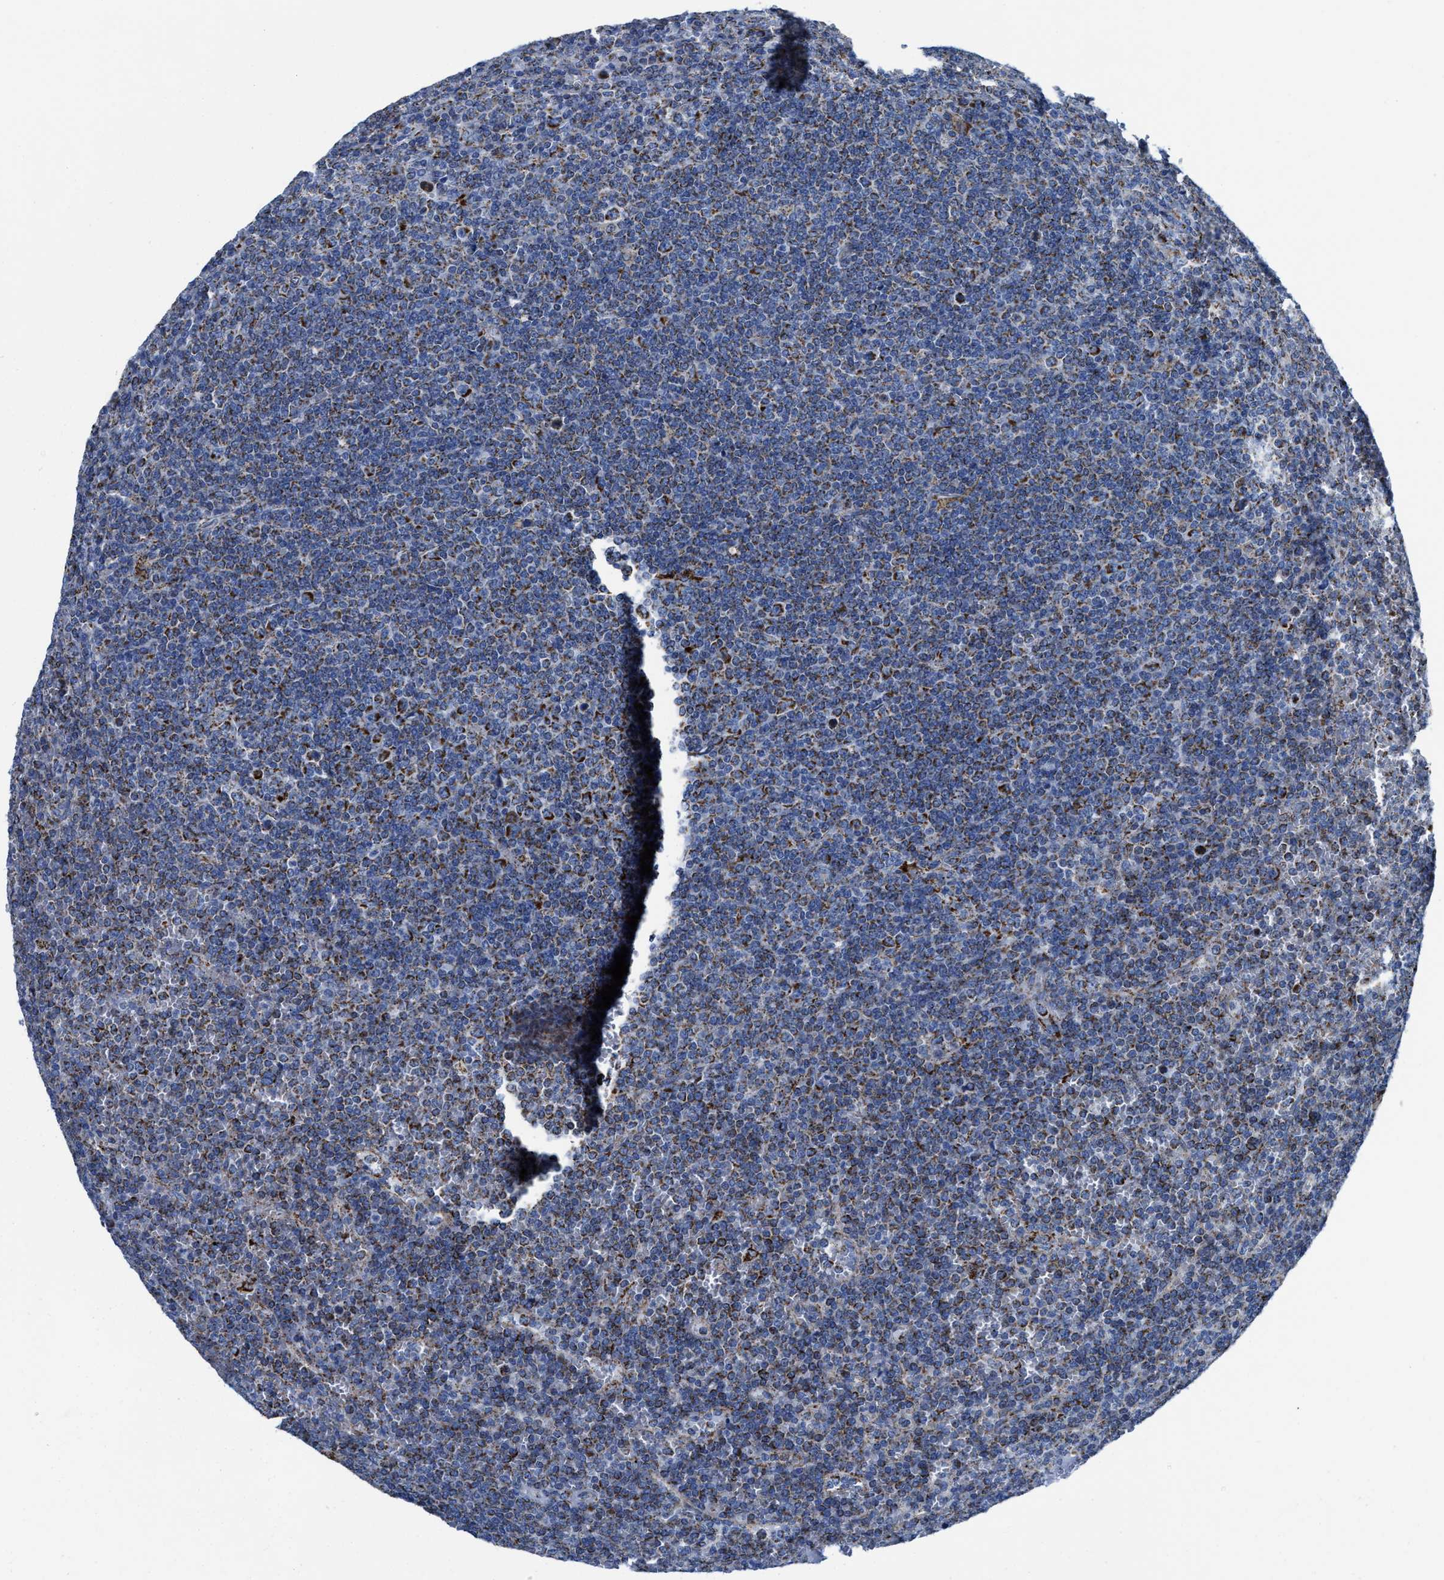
{"staining": {"intensity": "strong", "quantity": "<25%", "location": "cytoplasmic/membranous"}, "tissue": "lymphoma", "cell_type": "Tumor cells", "image_type": "cancer", "snomed": [{"axis": "morphology", "description": "Malignant lymphoma, non-Hodgkin's type, Low grade"}, {"axis": "topography", "description": "Spleen"}], "caption": "Immunohistochemical staining of lymphoma exhibits strong cytoplasmic/membranous protein staining in approximately <25% of tumor cells.", "gene": "ALDH1B1", "patient": {"sex": "female", "age": 19}}